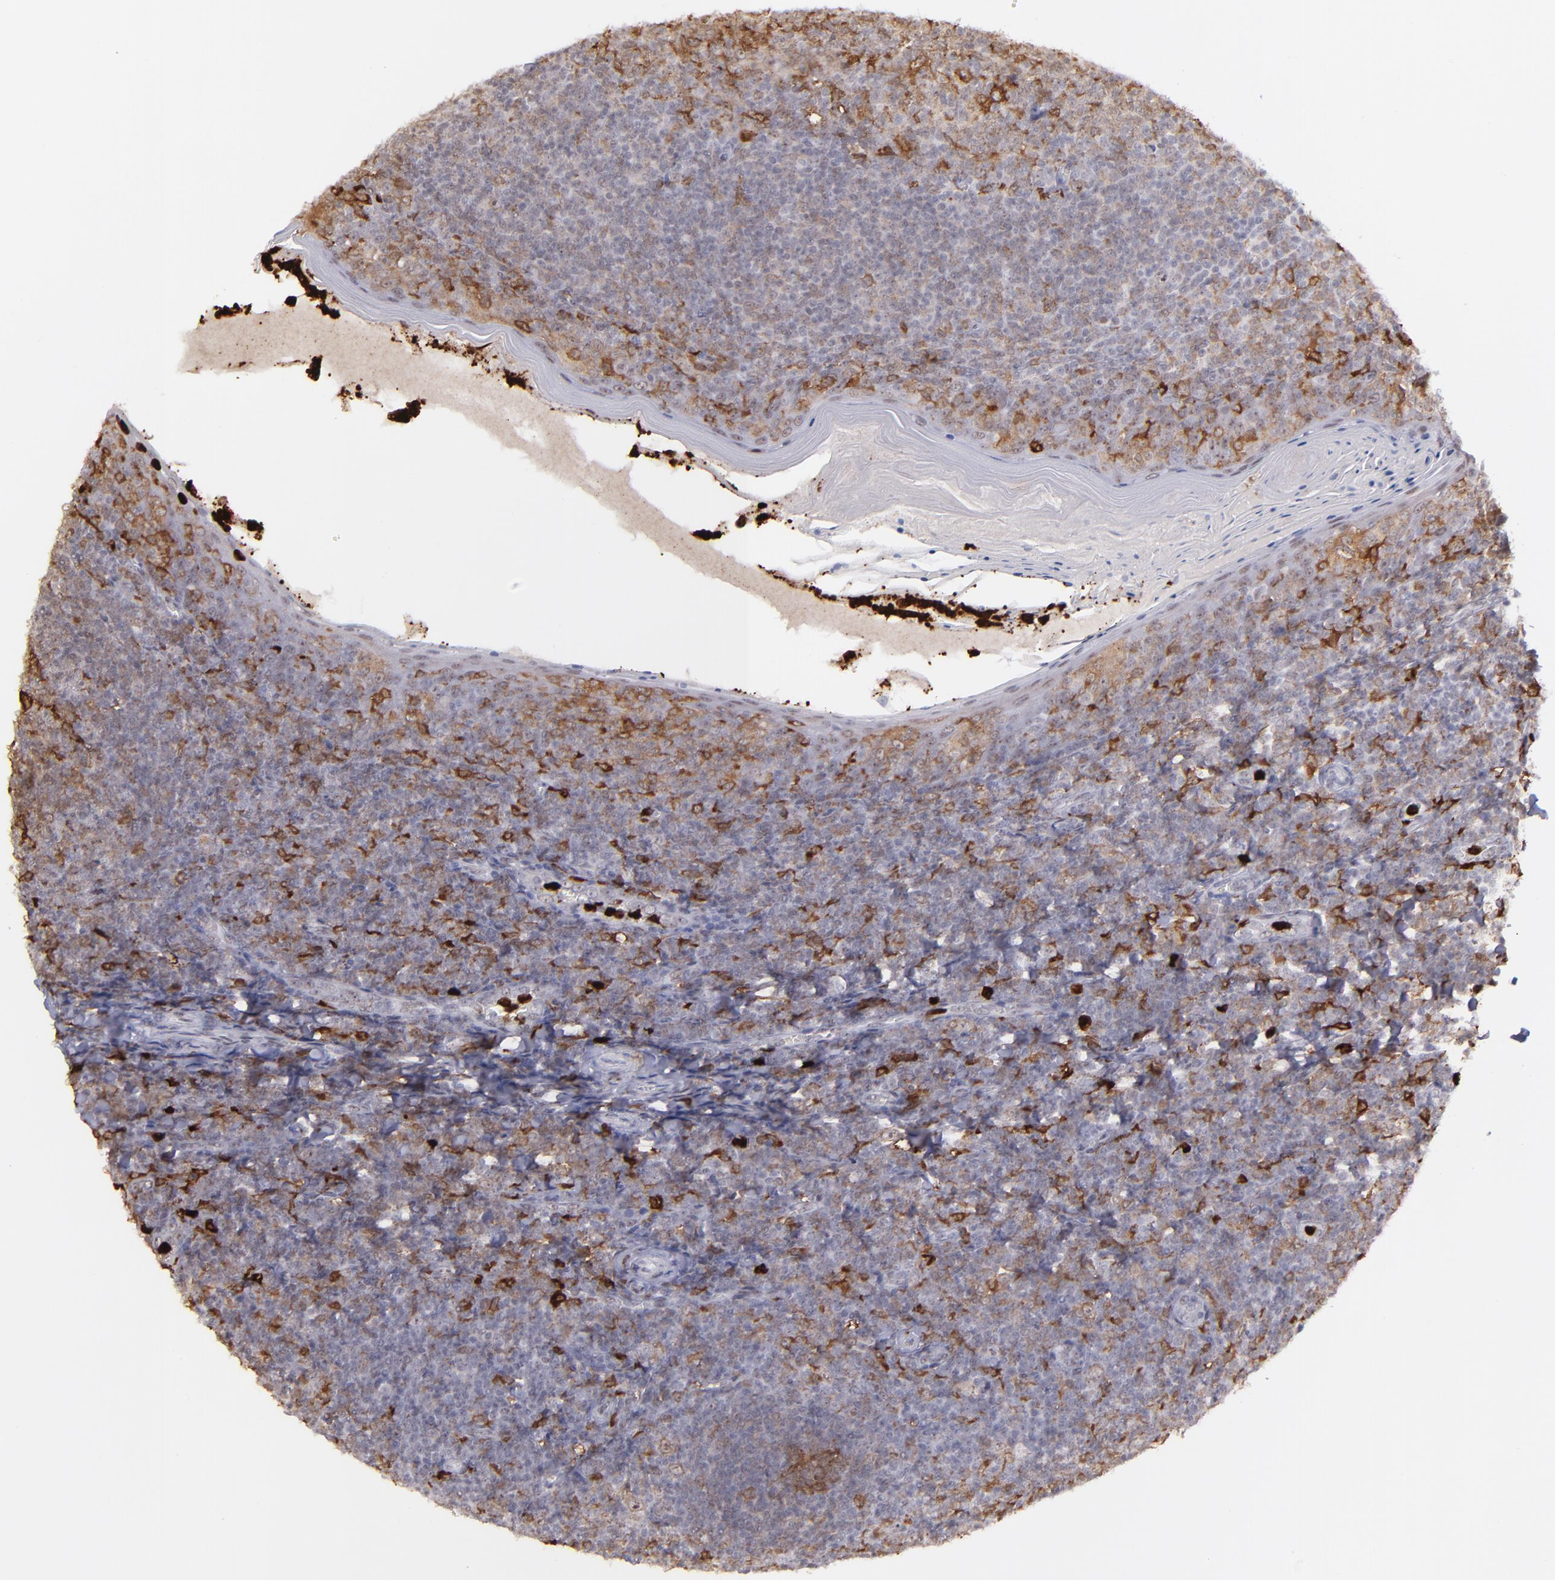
{"staining": {"intensity": "negative", "quantity": "none", "location": "none"}, "tissue": "tonsil", "cell_type": "Germinal center cells", "image_type": "normal", "snomed": [{"axis": "morphology", "description": "Normal tissue, NOS"}, {"axis": "topography", "description": "Tonsil"}], "caption": "Benign tonsil was stained to show a protein in brown. There is no significant positivity in germinal center cells. (Immunohistochemistry (ihc), brightfield microscopy, high magnification).", "gene": "NCF2", "patient": {"sex": "male", "age": 31}}